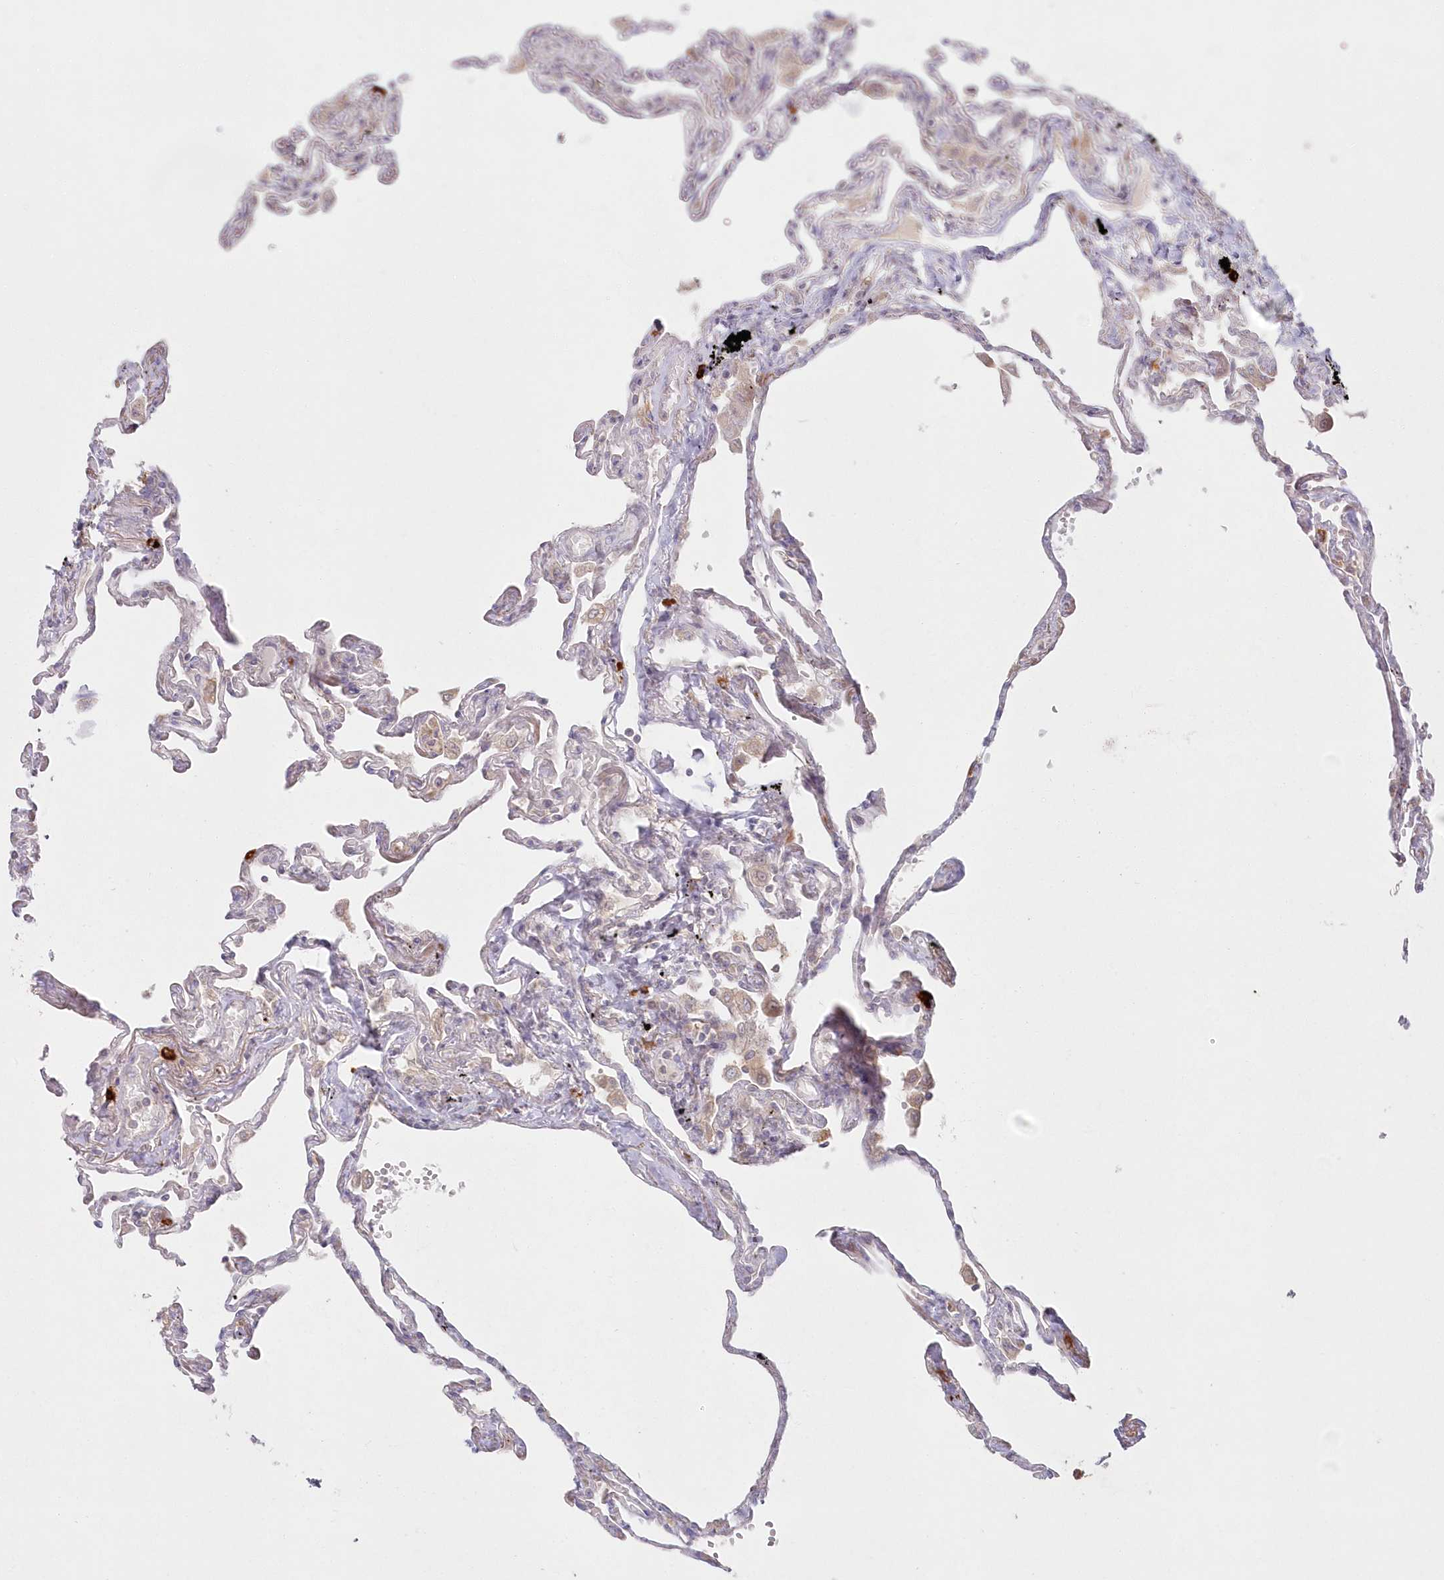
{"staining": {"intensity": "weak", "quantity": "25%-75%", "location": "cytoplasmic/membranous"}, "tissue": "lung", "cell_type": "Alveolar cells", "image_type": "normal", "snomed": [{"axis": "morphology", "description": "Normal tissue, NOS"}, {"axis": "topography", "description": "Lung"}], "caption": "A brown stain highlights weak cytoplasmic/membranous staining of a protein in alveolar cells of unremarkable human lung. (DAB = brown stain, brightfield microscopy at high magnification).", "gene": "ARSB", "patient": {"sex": "female", "age": 67}}